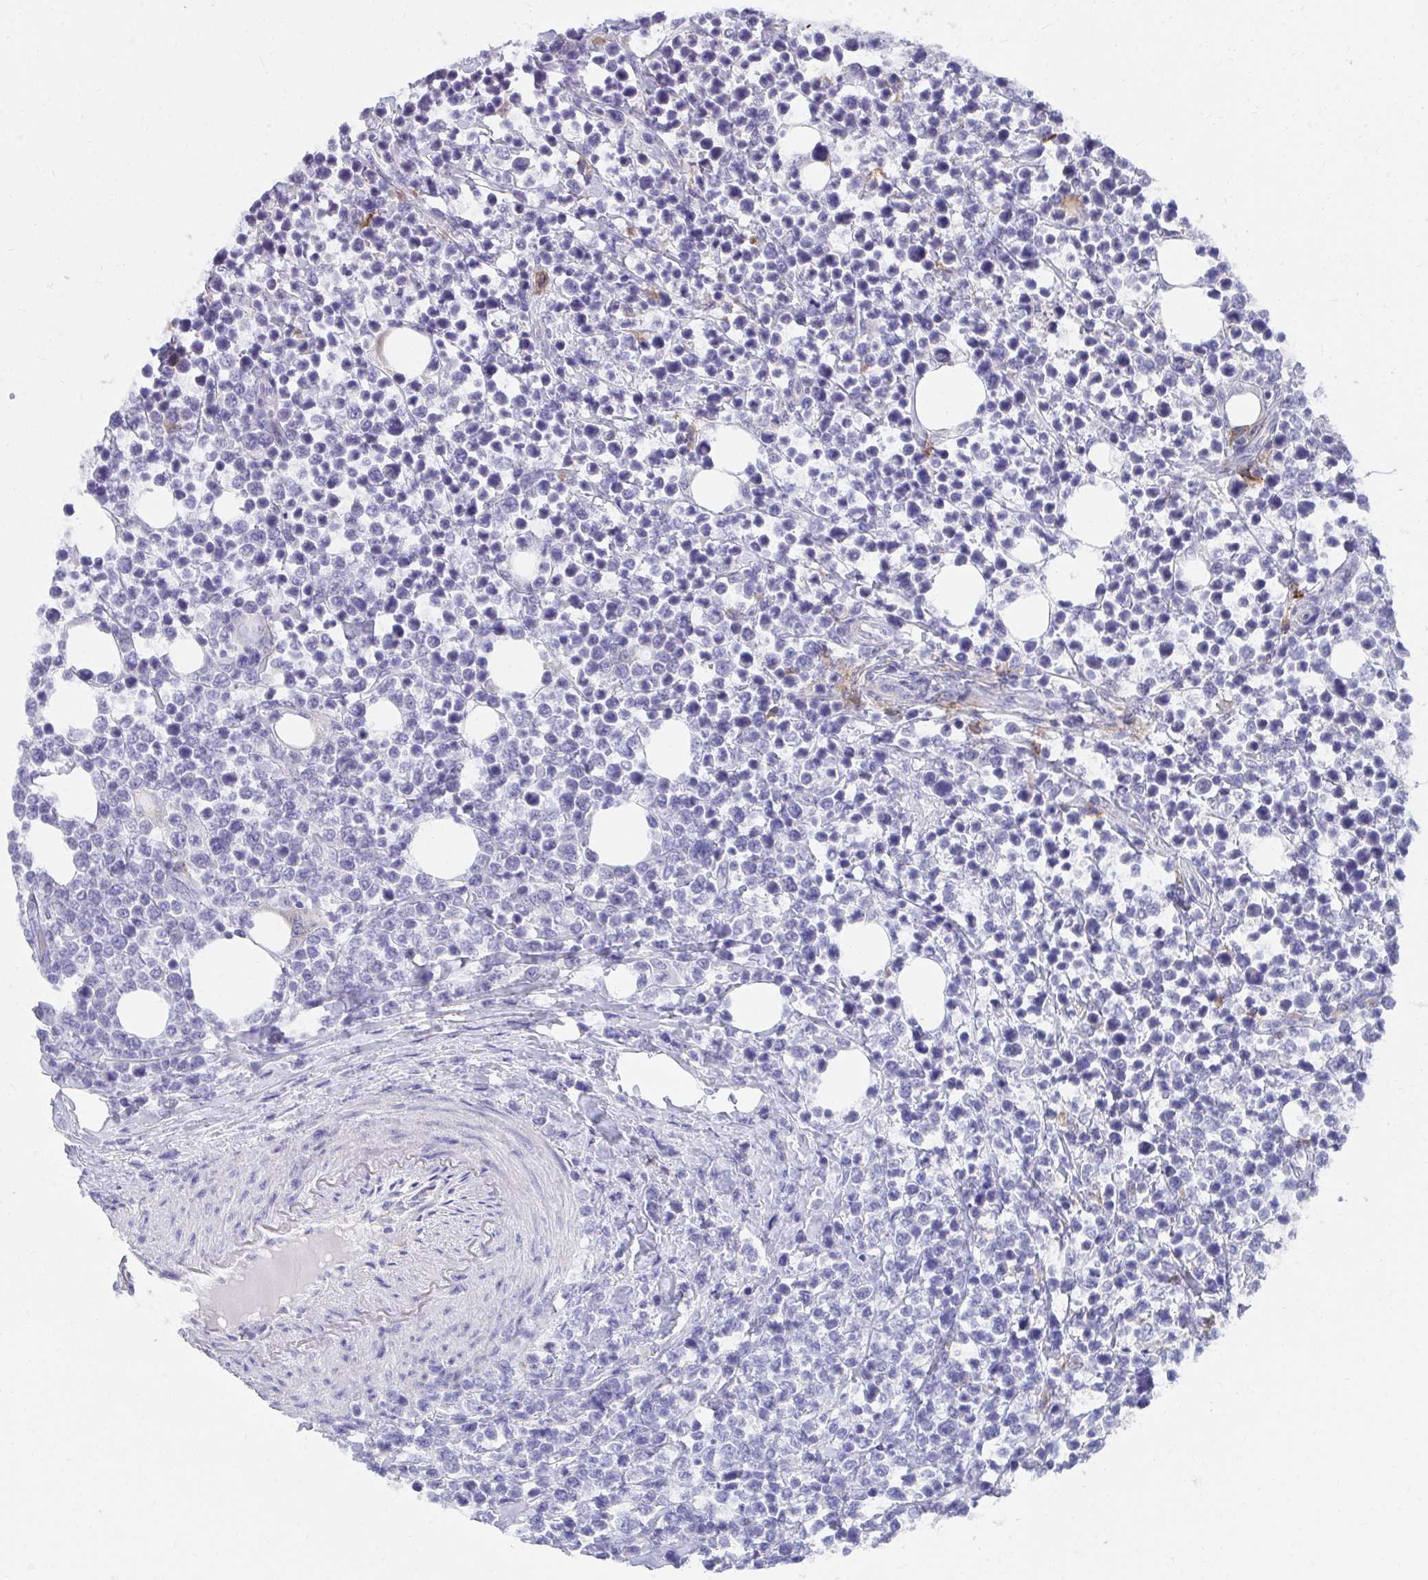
{"staining": {"intensity": "negative", "quantity": "none", "location": "none"}, "tissue": "lymphoma", "cell_type": "Tumor cells", "image_type": "cancer", "snomed": [{"axis": "morphology", "description": "Malignant lymphoma, non-Hodgkin's type, Low grade"}, {"axis": "topography", "description": "Lymph node"}], "caption": "Immunohistochemistry of human lymphoma reveals no expression in tumor cells.", "gene": "SLAMF7", "patient": {"sex": "male", "age": 60}}